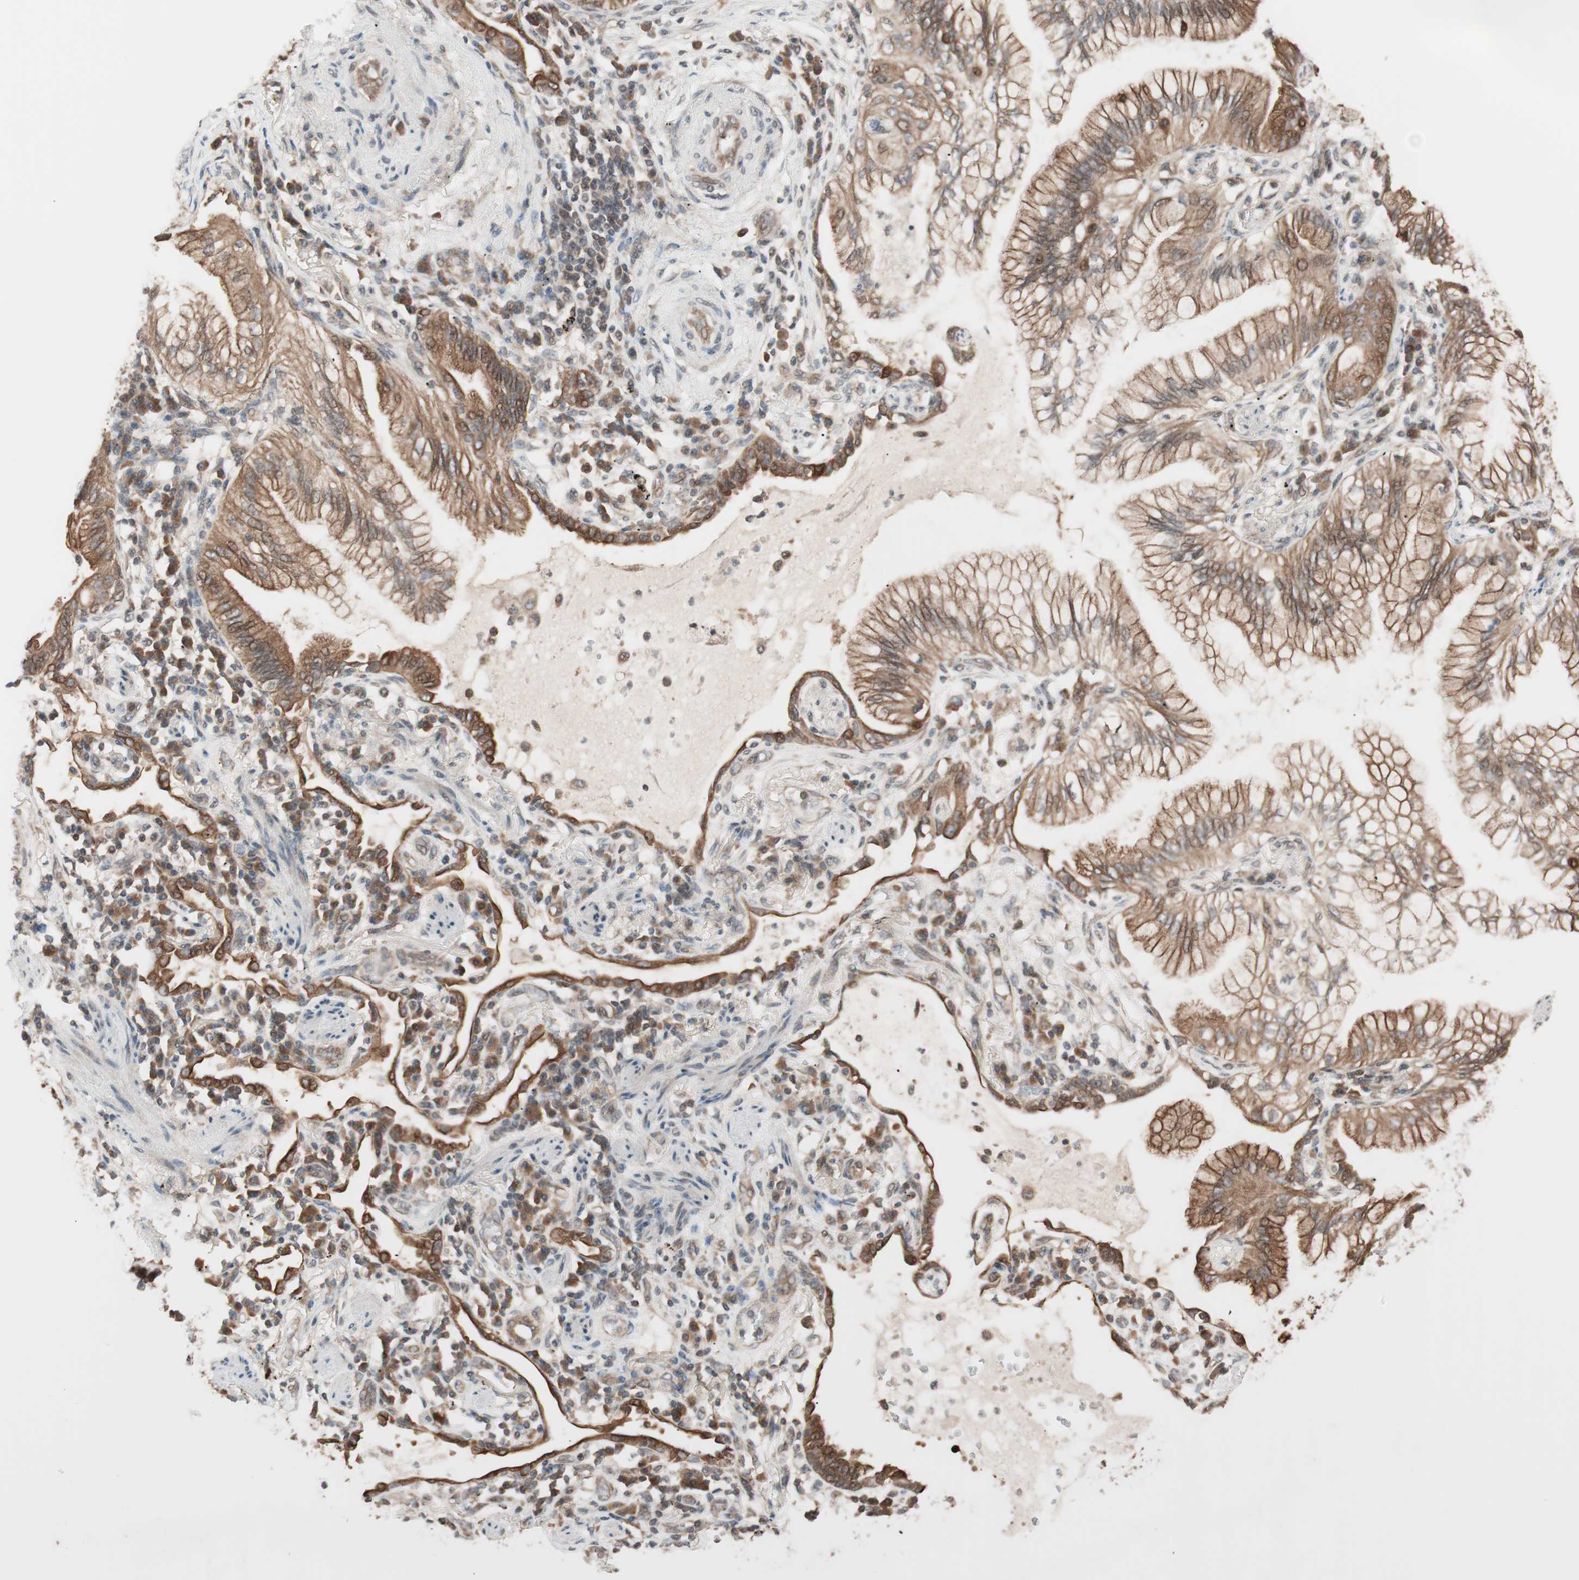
{"staining": {"intensity": "moderate", "quantity": ">75%", "location": "cytoplasmic/membranous"}, "tissue": "lung cancer", "cell_type": "Tumor cells", "image_type": "cancer", "snomed": [{"axis": "morphology", "description": "Adenocarcinoma, NOS"}, {"axis": "topography", "description": "Lung"}], "caption": "Moderate cytoplasmic/membranous staining for a protein is identified in approximately >75% of tumor cells of lung cancer (adenocarcinoma) using immunohistochemistry (IHC).", "gene": "FBXO5", "patient": {"sex": "female", "age": 70}}